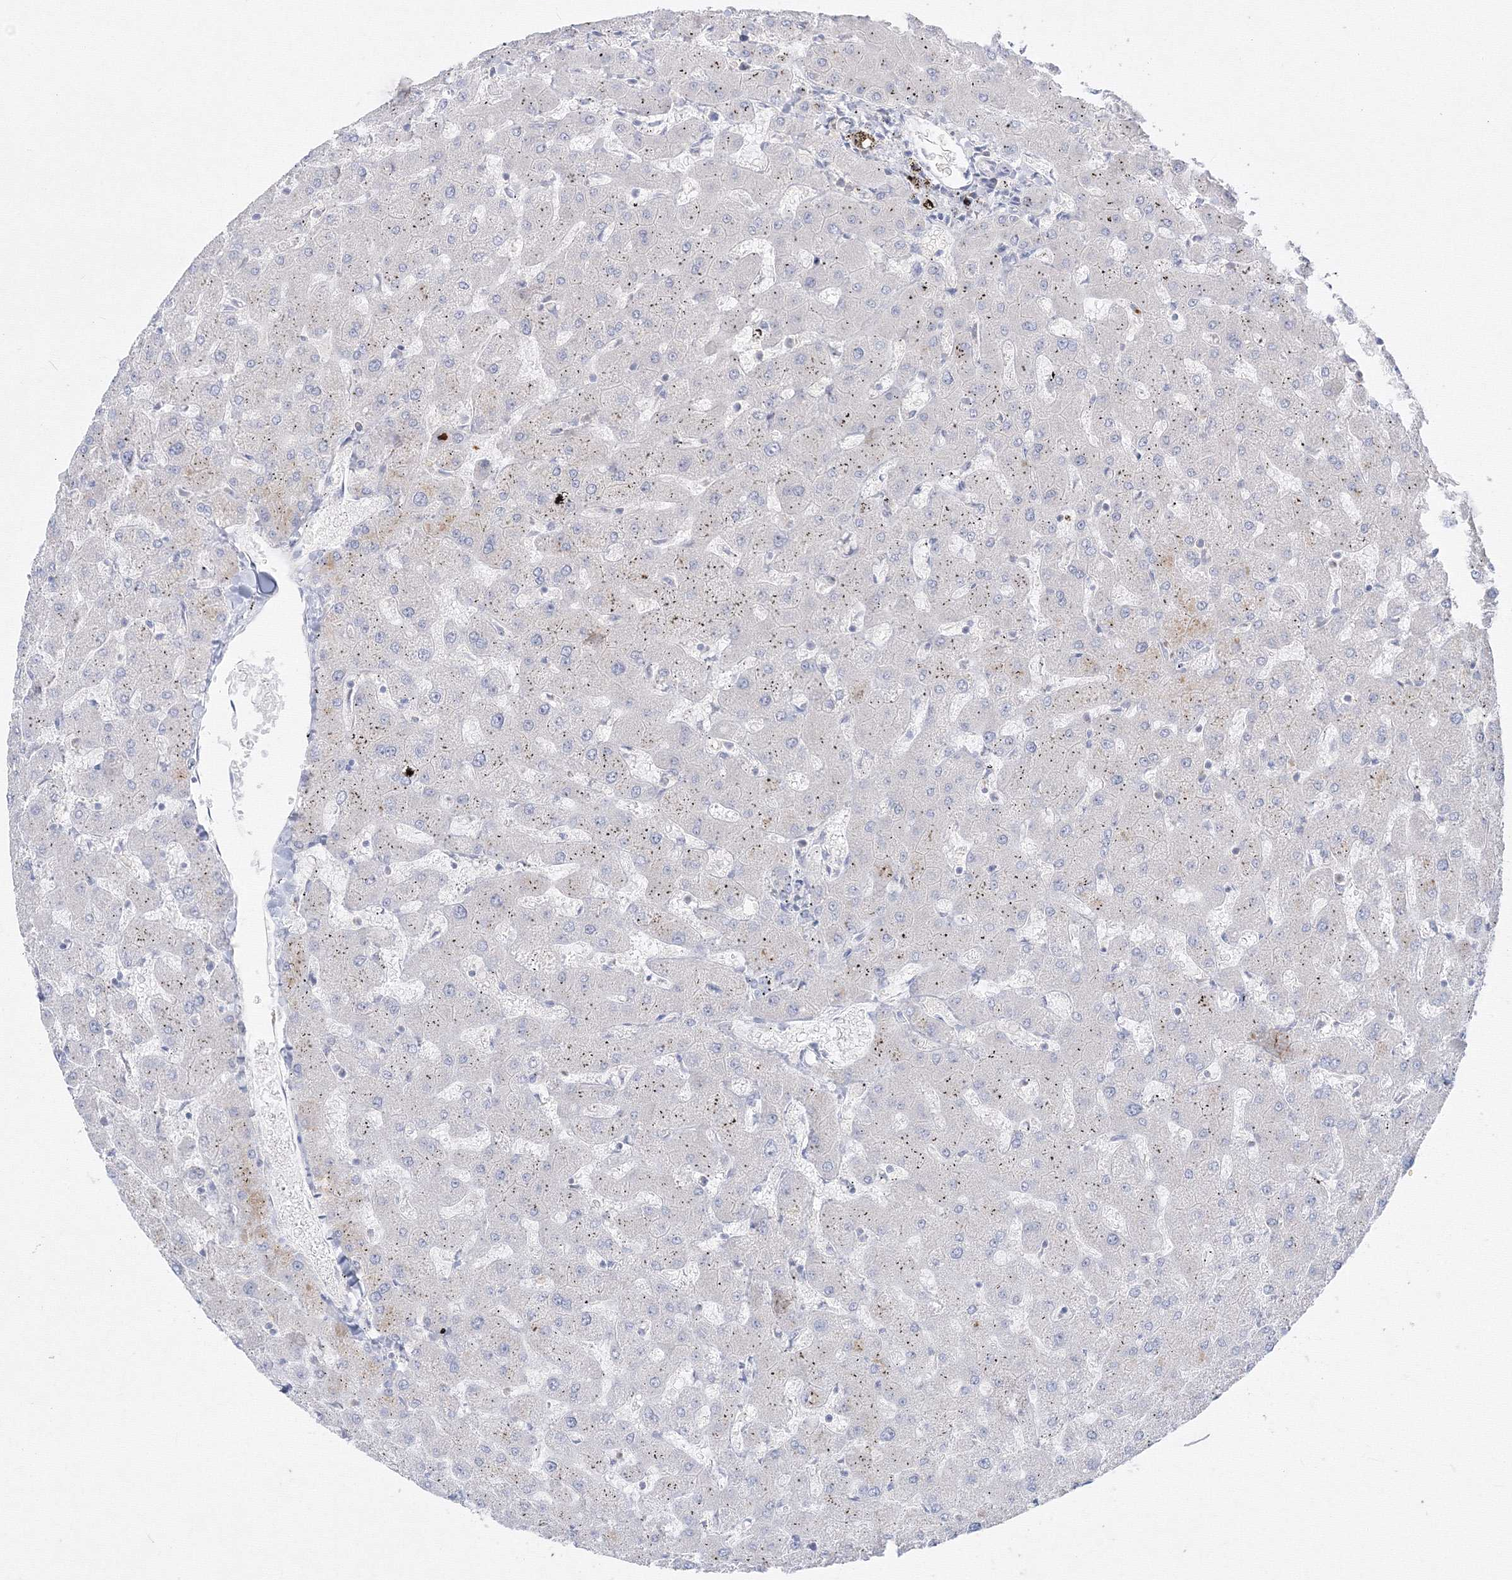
{"staining": {"intensity": "negative", "quantity": "none", "location": "none"}, "tissue": "liver", "cell_type": "Cholangiocytes", "image_type": "normal", "snomed": [{"axis": "morphology", "description": "Normal tissue, NOS"}, {"axis": "topography", "description": "Liver"}], "caption": "Micrograph shows no protein expression in cholangiocytes of normal liver. (Immunohistochemistry (ihc), brightfield microscopy, high magnification).", "gene": "FBXL8", "patient": {"sex": "female", "age": 63}}